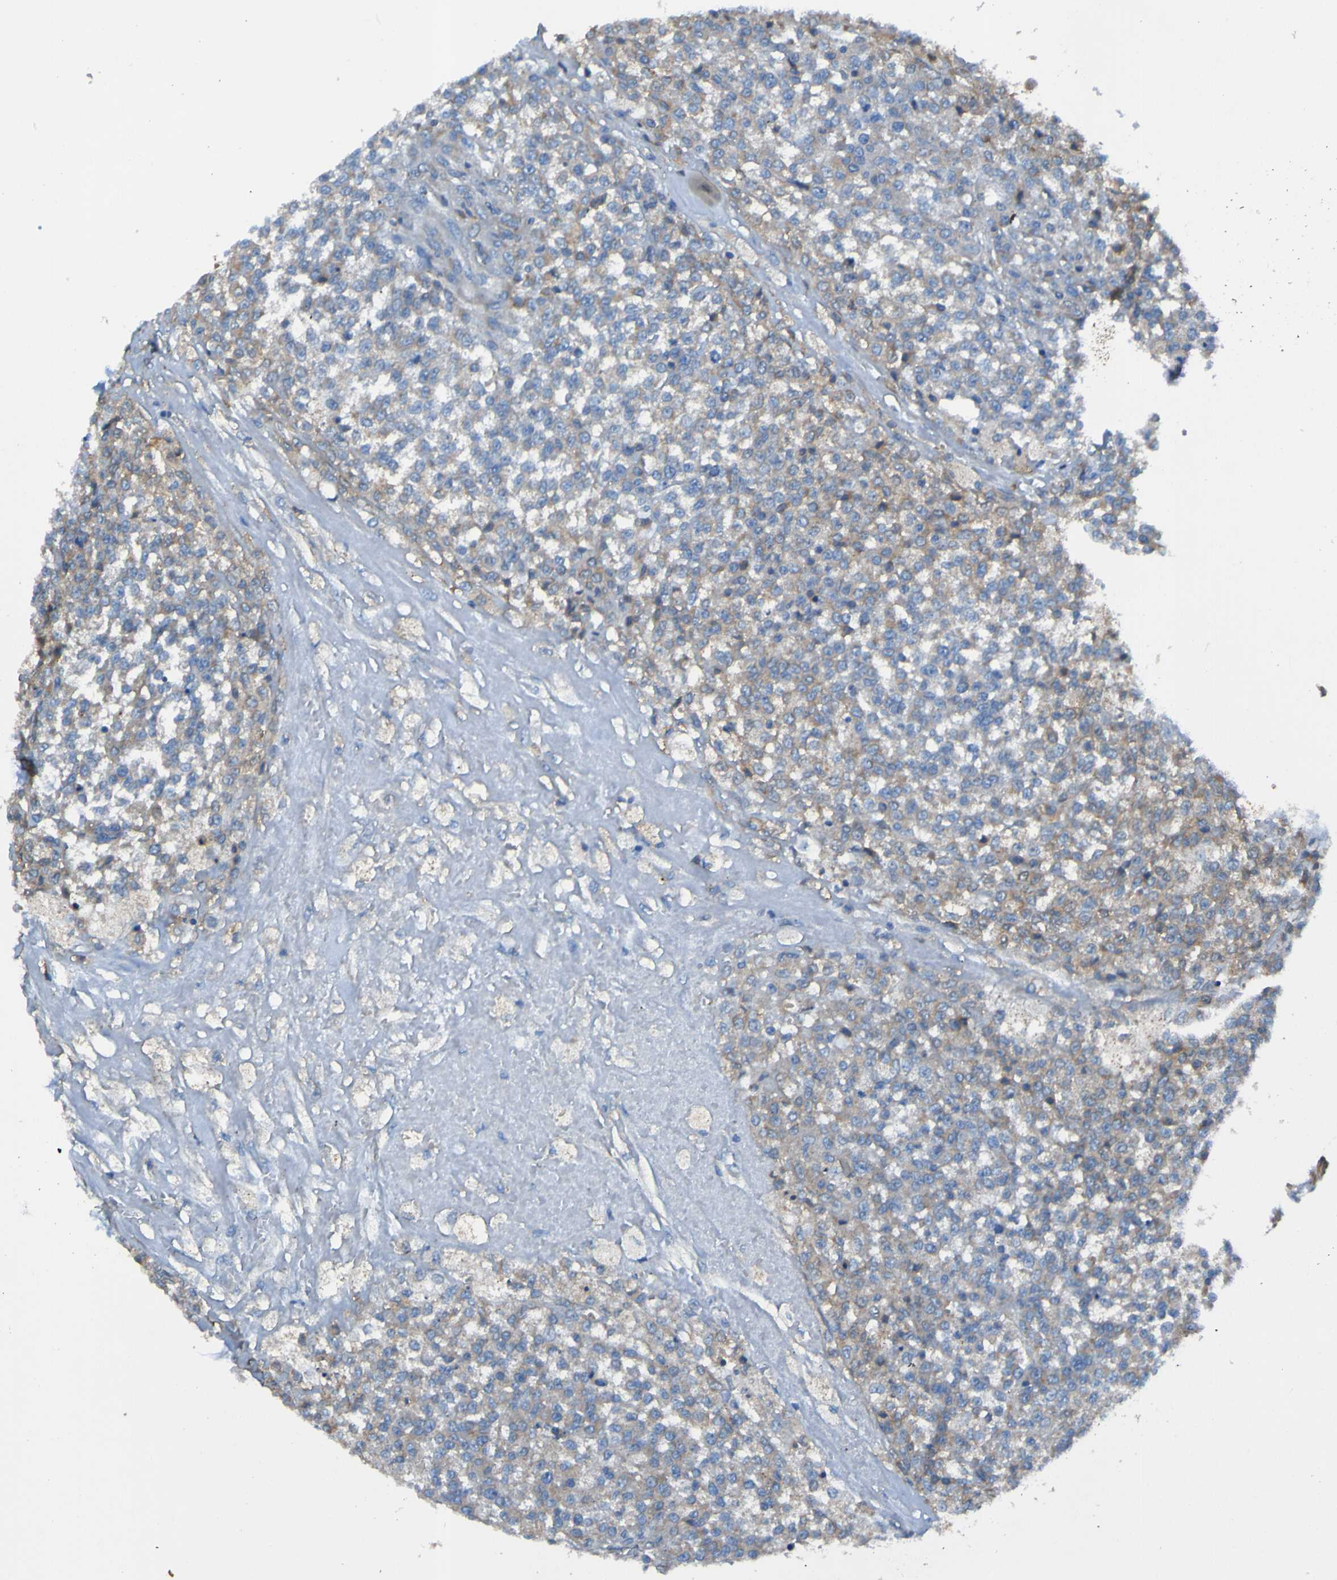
{"staining": {"intensity": "moderate", "quantity": "25%-75%", "location": "cytoplasmic/membranous"}, "tissue": "testis cancer", "cell_type": "Tumor cells", "image_type": "cancer", "snomed": [{"axis": "morphology", "description": "Seminoma, NOS"}, {"axis": "topography", "description": "Testis"}], "caption": "Immunohistochemistry staining of testis seminoma, which demonstrates medium levels of moderate cytoplasmic/membranous staining in approximately 25%-75% of tumor cells indicating moderate cytoplasmic/membranous protein expression. The staining was performed using DAB (3,3'-diaminobenzidine) (brown) for protein detection and nuclei were counterstained in hematoxylin (blue).", "gene": "RAB5B", "patient": {"sex": "male", "age": 59}}